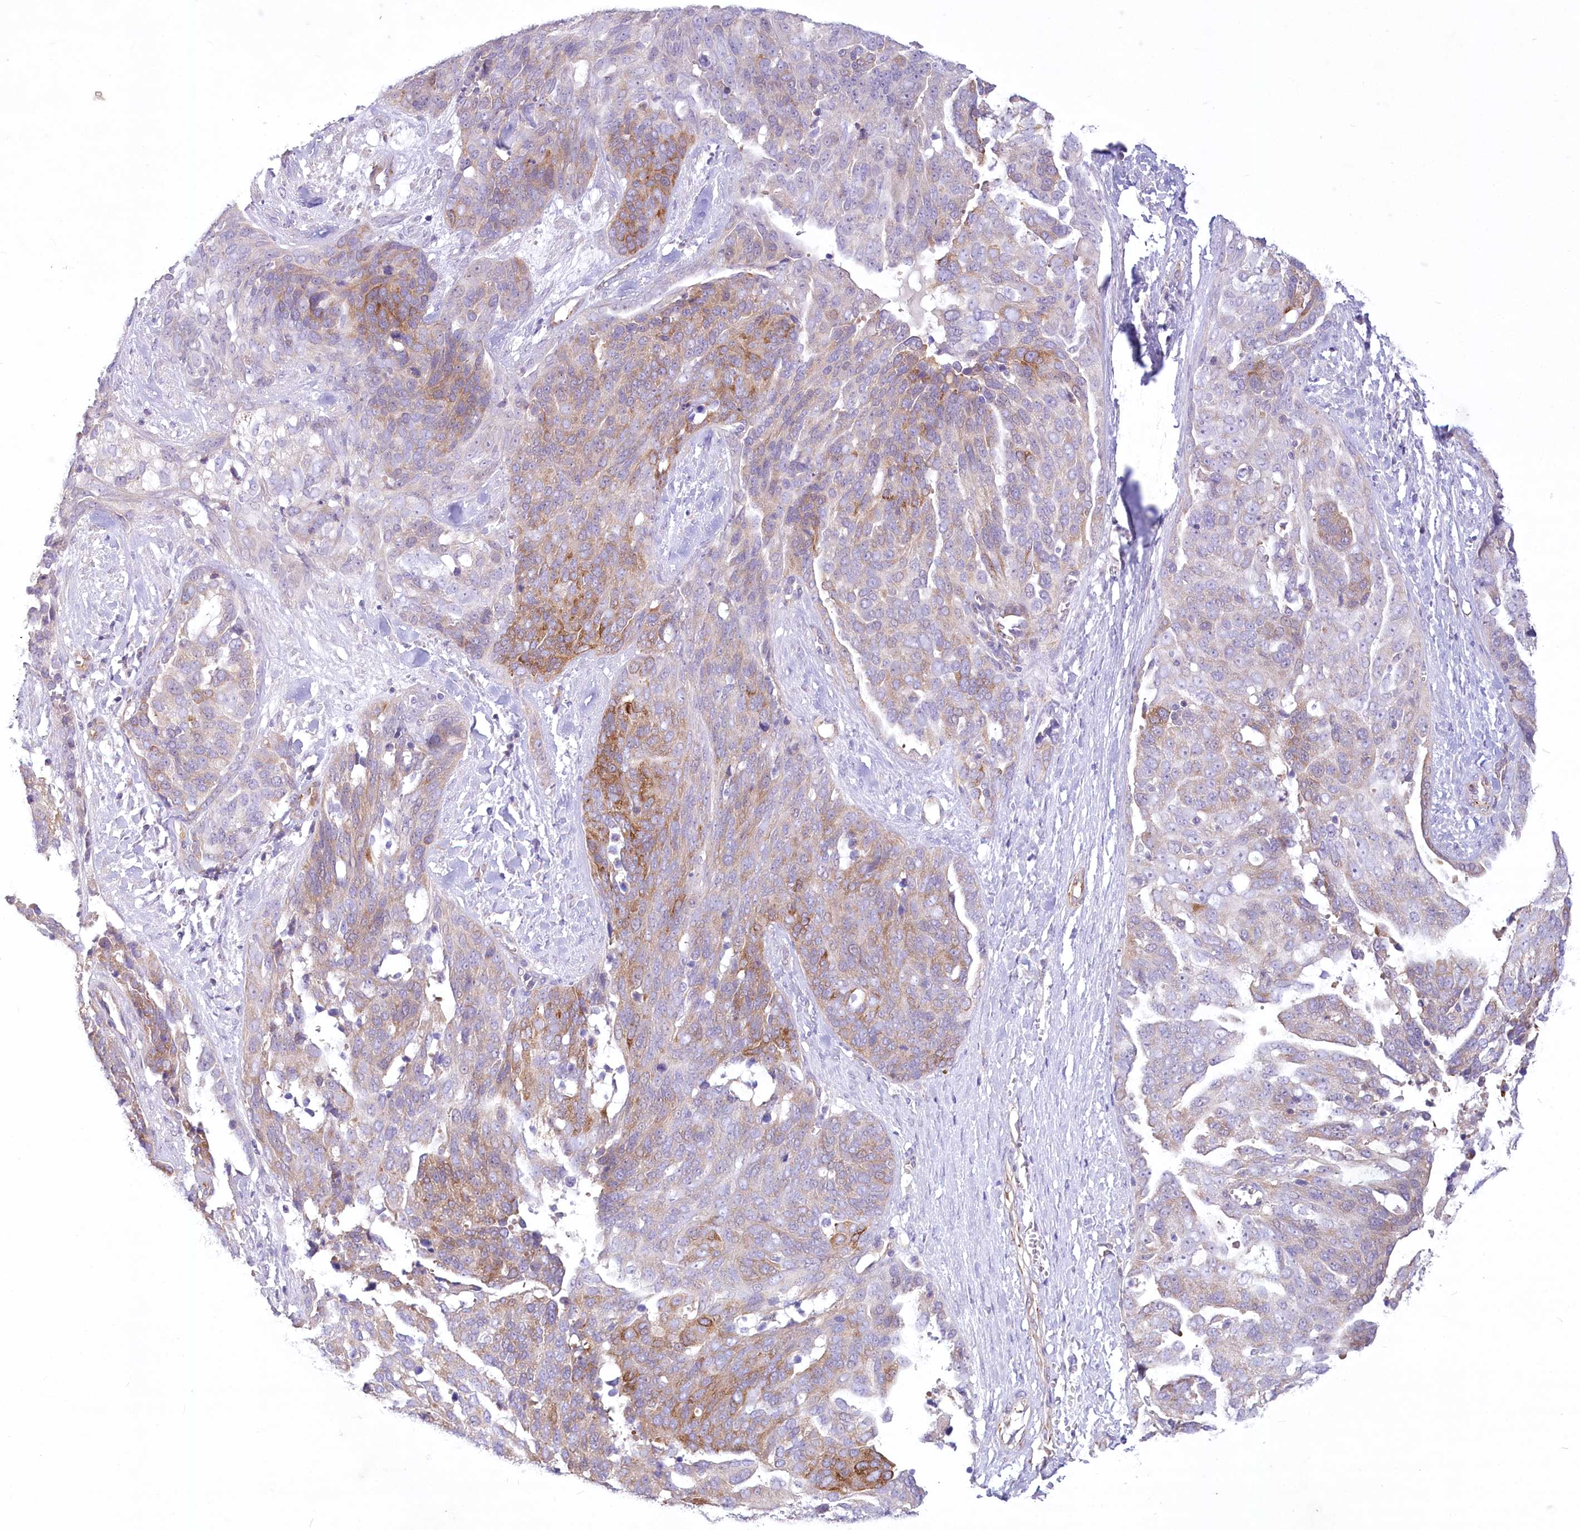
{"staining": {"intensity": "moderate", "quantity": "<25%", "location": "cytoplasmic/membranous"}, "tissue": "ovarian cancer", "cell_type": "Tumor cells", "image_type": "cancer", "snomed": [{"axis": "morphology", "description": "Cystadenocarcinoma, serous, NOS"}, {"axis": "topography", "description": "Ovary"}], "caption": "This is an image of immunohistochemistry staining of serous cystadenocarcinoma (ovarian), which shows moderate staining in the cytoplasmic/membranous of tumor cells.", "gene": "ANGPTL3", "patient": {"sex": "female", "age": 44}}